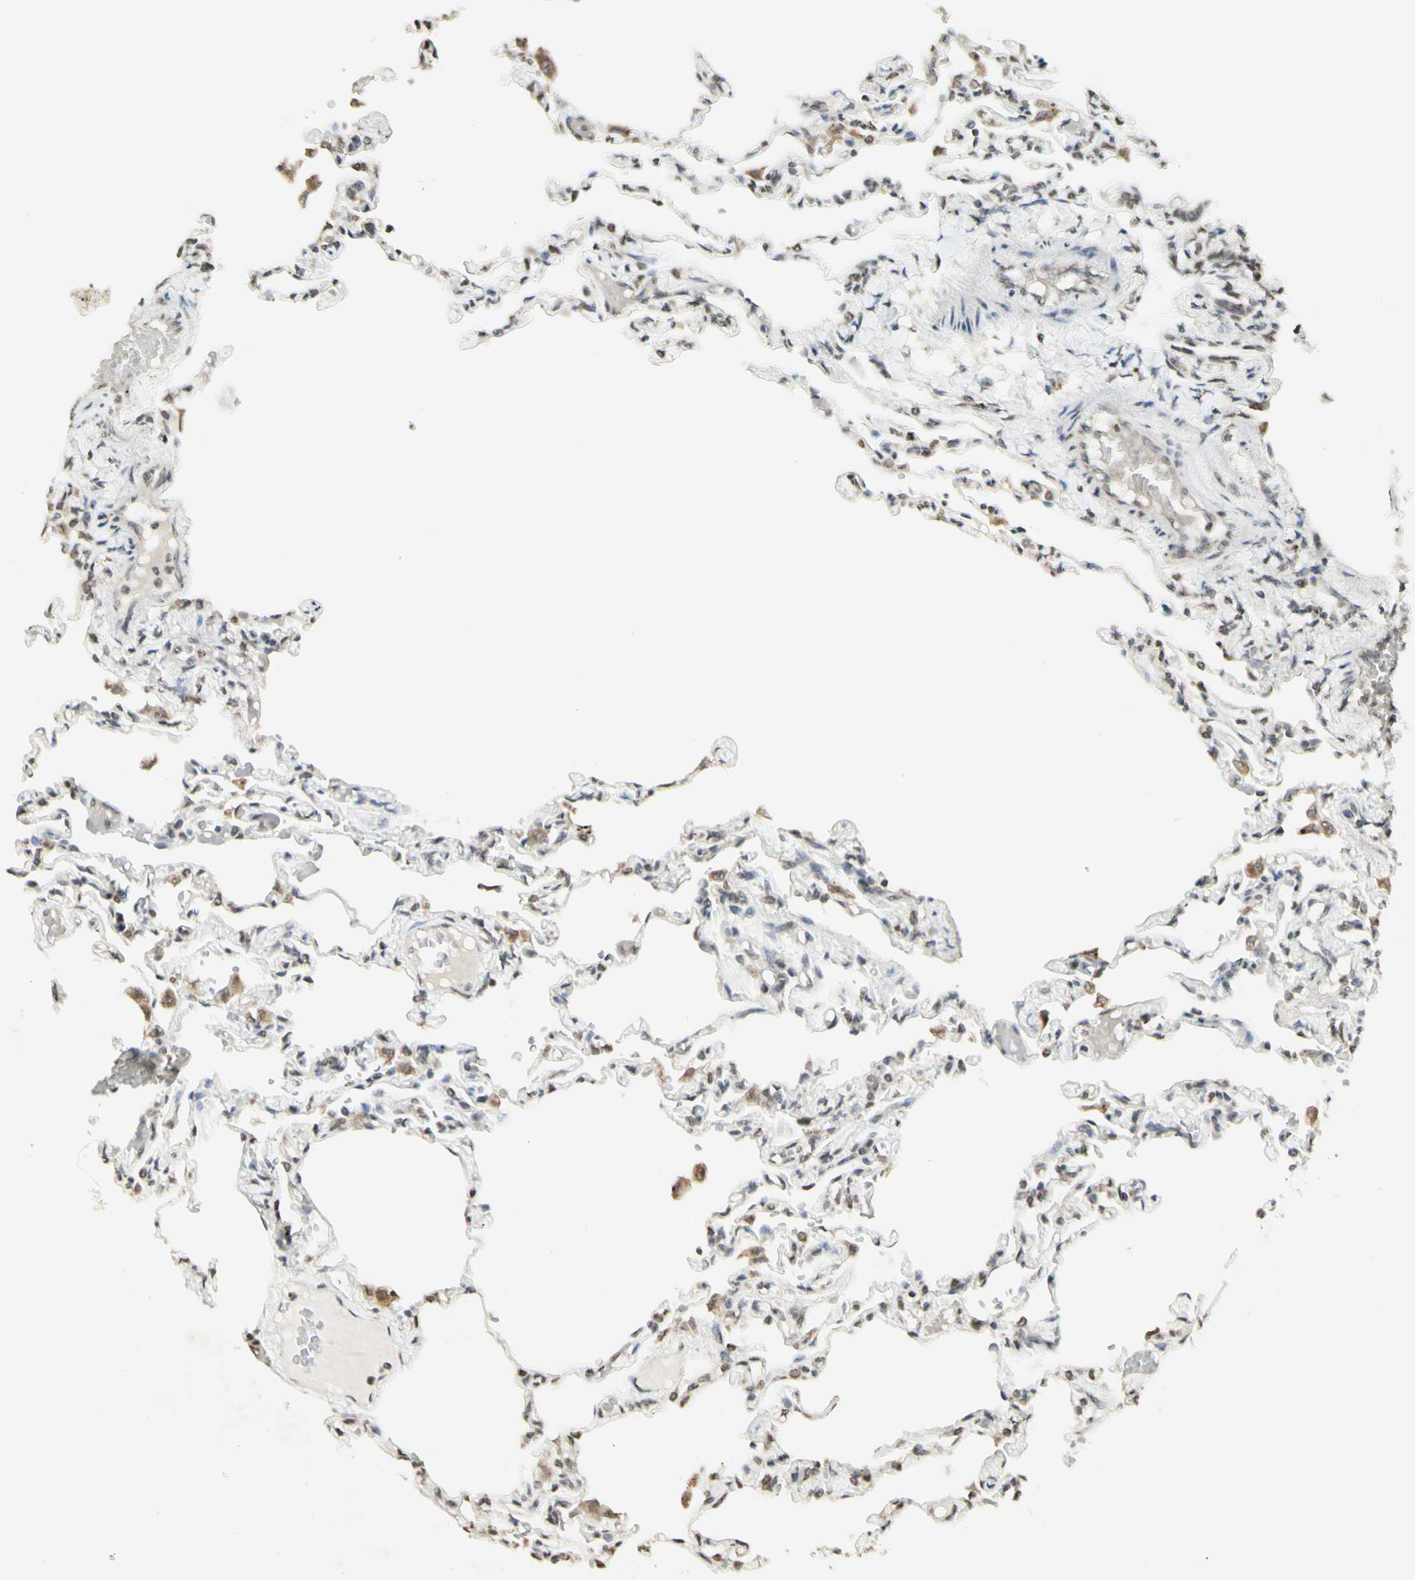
{"staining": {"intensity": "weak", "quantity": "<25%", "location": "cytoplasmic/membranous,nuclear"}, "tissue": "lung", "cell_type": "Alveolar cells", "image_type": "normal", "snomed": [{"axis": "morphology", "description": "Normal tissue, NOS"}, {"axis": "topography", "description": "Lung"}], "caption": "Immunohistochemistry (IHC) image of unremarkable lung: lung stained with DAB (3,3'-diaminobenzidine) reveals no significant protein staining in alveolar cells.", "gene": "CCNI", "patient": {"sex": "male", "age": 21}}